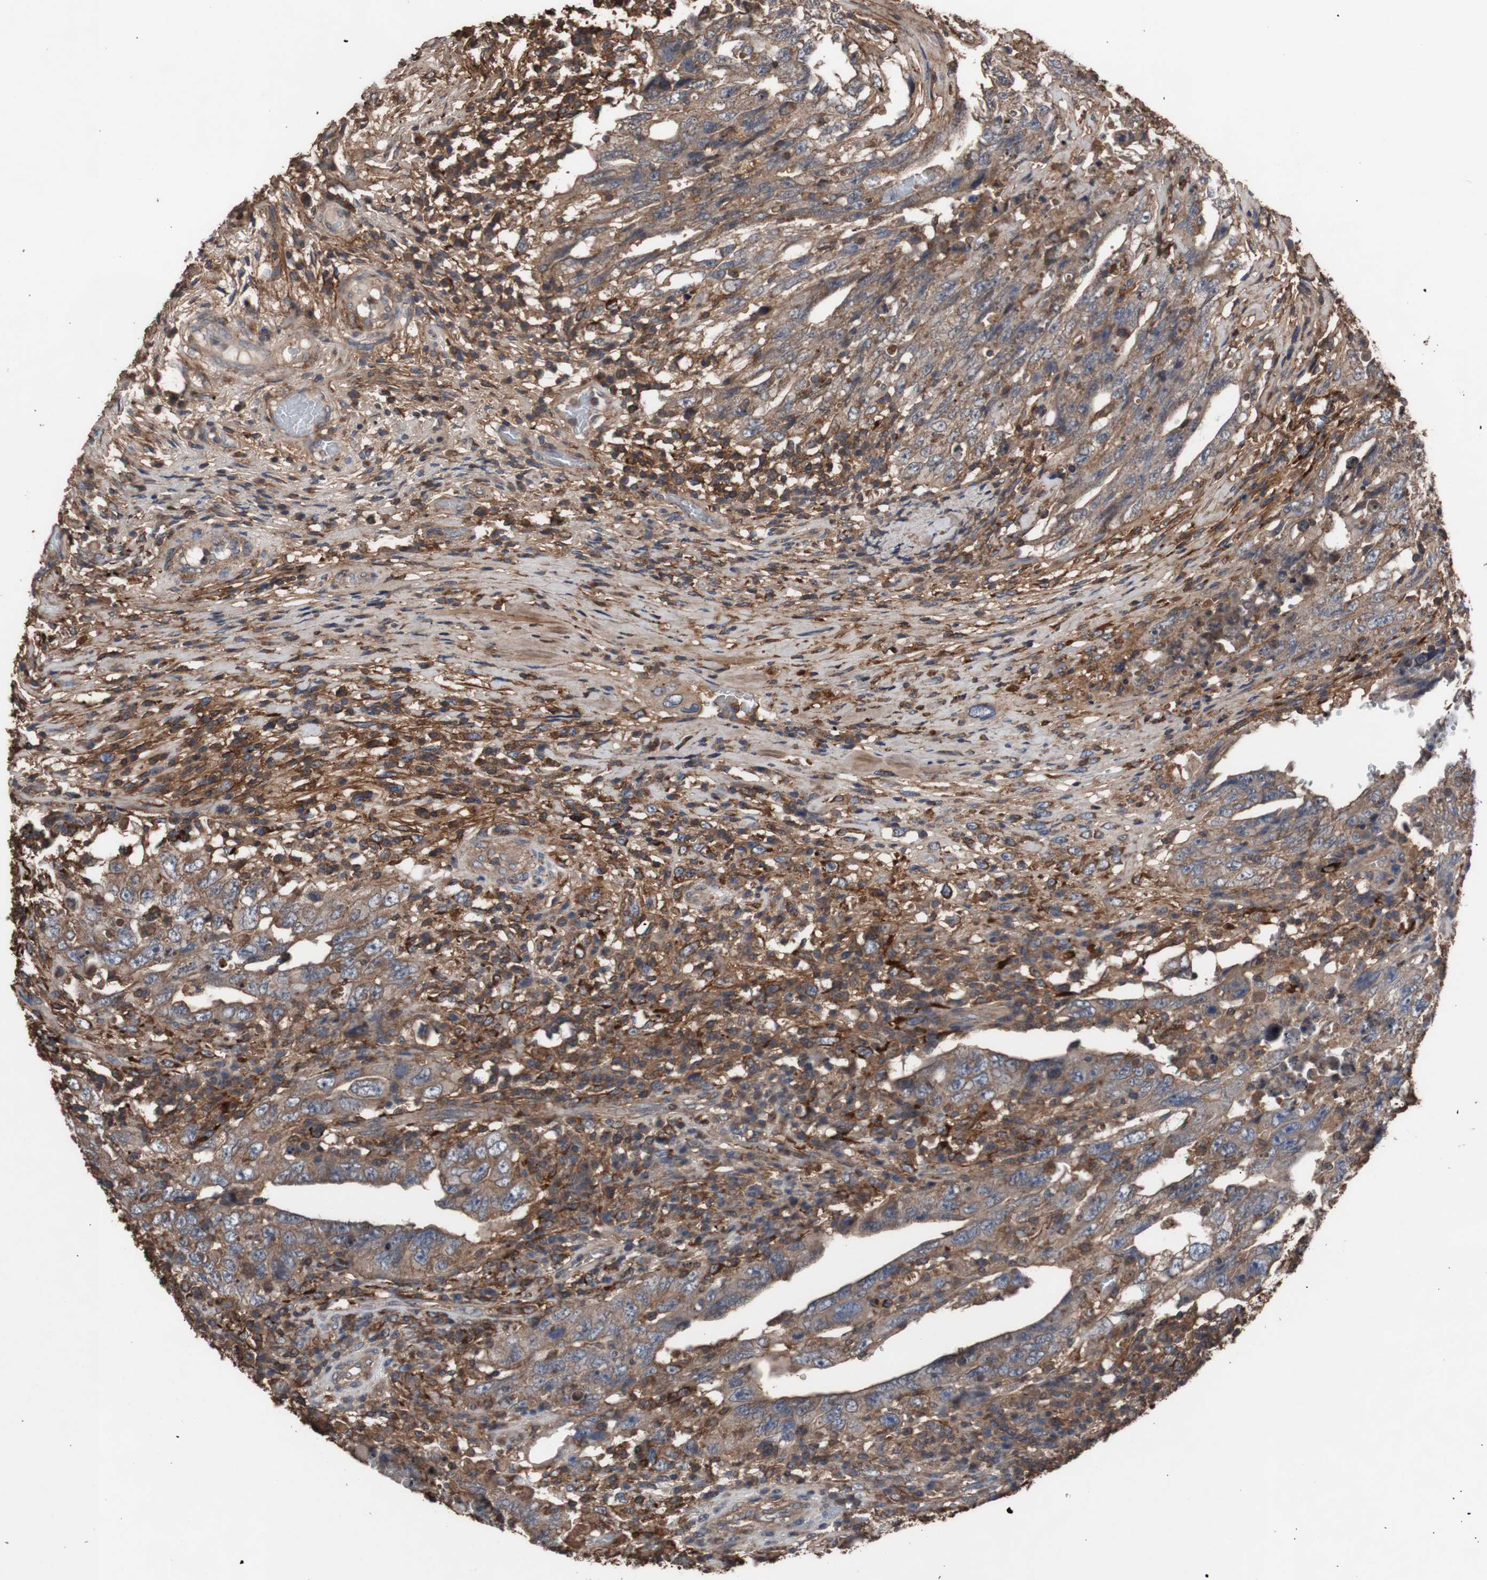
{"staining": {"intensity": "moderate", "quantity": ">75%", "location": "cytoplasmic/membranous"}, "tissue": "testis cancer", "cell_type": "Tumor cells", "image_type": "cancer", "snomed": [{"axis": "morphology", "description": "Carcinoma, Embryonal, NOS"}, {"axis": "topography", "description": "Testis"}], "caption": "The photomicrograph demonstrates a brown stain indicating the presence of a protein in the cytoplasmic/membranous of tumor cells in testis embryonal carcinoma.", "gene": "COL6A2", "patient": {"sex": "male", "age": 26}}